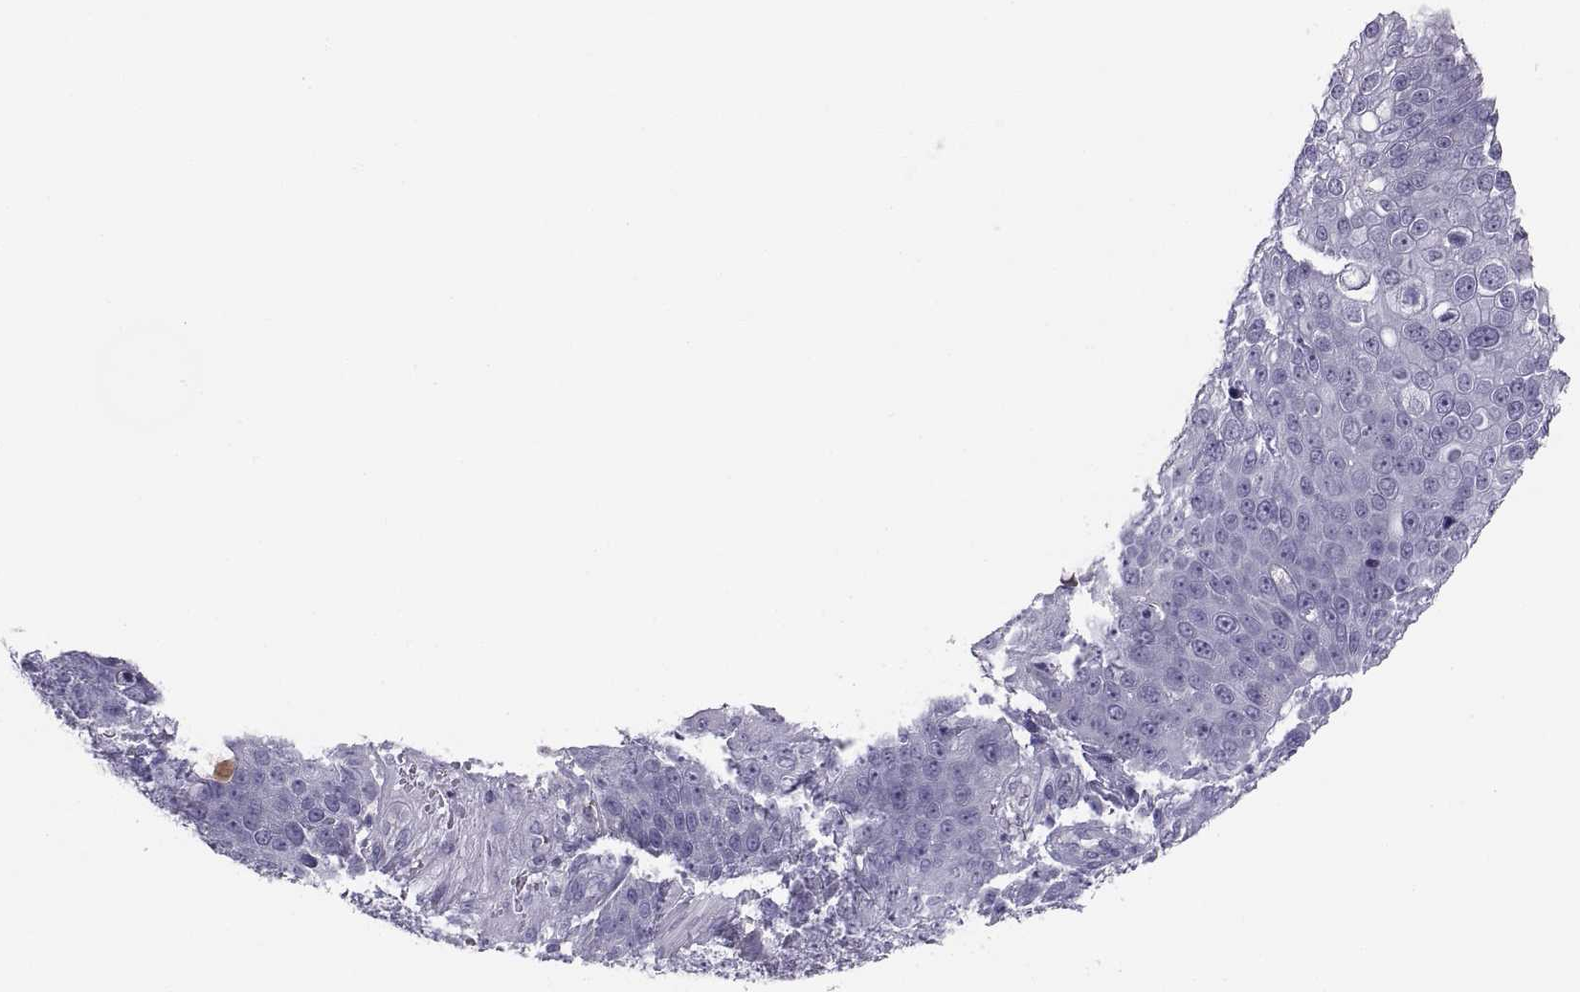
{"staining": {"intensity": "negative", "quantity": "none", "location": "none"}, "tissue": "skin cancer", "cell_type": "Tumor cells", "image_type": "cancer", "snomed": [{"axis": "morphology", "description": "Squamous cell carcinoma, NOS"}, {"axis": "topography", "description": "Skin"}], "caption": "An immunohistochemistry (IHC) histopathology image of skin squamous cell carcinoma is shown. There is no staining in tumor cells of skin squamous cell carcinoma. The staining was performed using DAB (3,3'-diaminobenzidine) to visualize the protein expression in brown, while the nuclei were stained in blue with hematoxylin (Magnification: 20x).", "gene": "MAGEB2", "patient": {"sex": "male", "age": 71}}